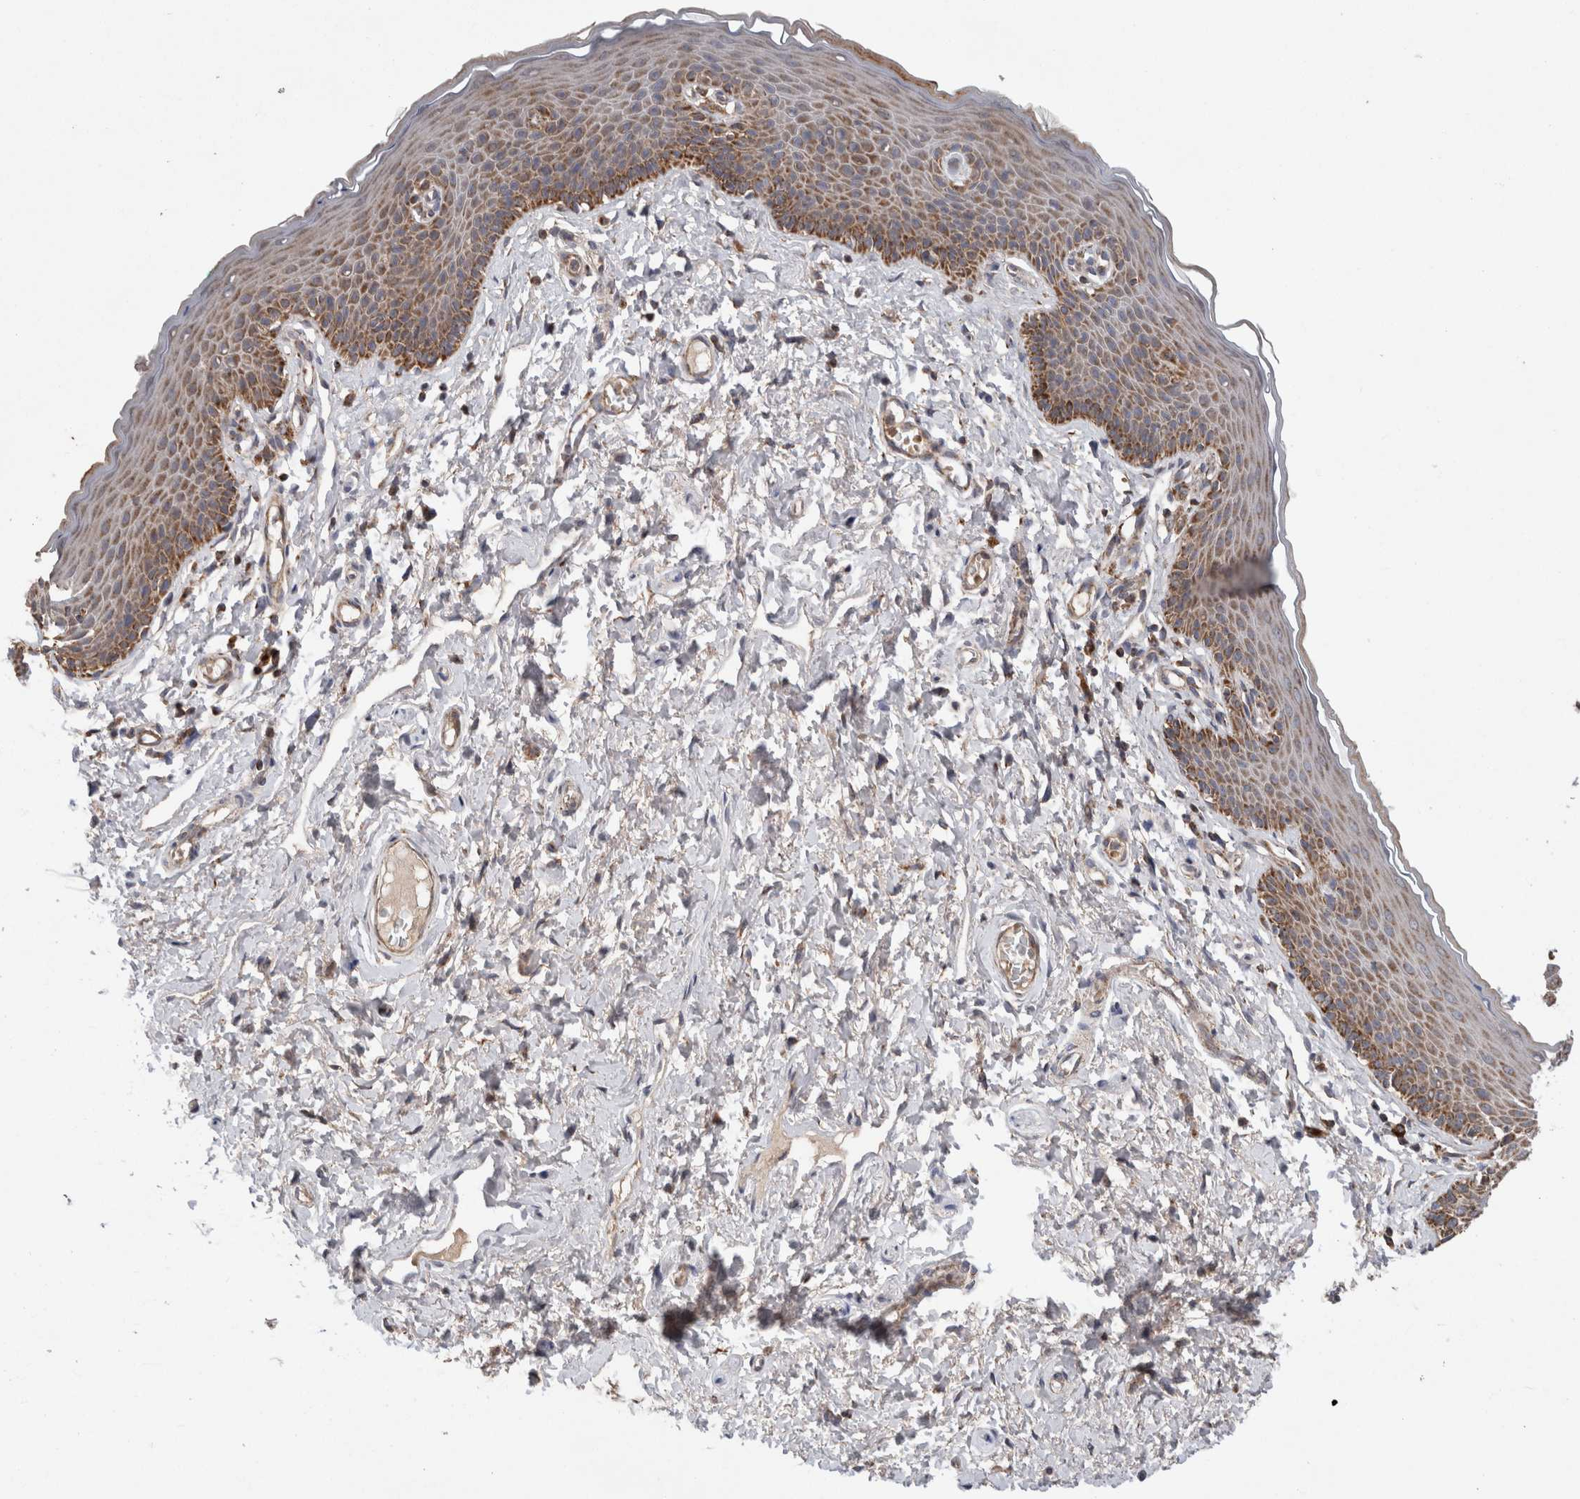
{"staining": {"intensity": "moderate", "quantity": ">75%", "location": "cytoplasmic/membranous"}, "tissue": "skin", "cell_type": "Epidermal cells", "image_type": "normal", "snomed": [{"axis": "morphology", "description": "Normal tissue, NOS"}, {"axis": "topography", "description": "Vulva"}], "caption": "Skin stained with a brown dye demonstrates moderate cytoplasmic/membranous positive positivity in approximately >75% of epidermal cells.", "gene": "KIF21B", "patient": {"sex": "female", "age": 66}}